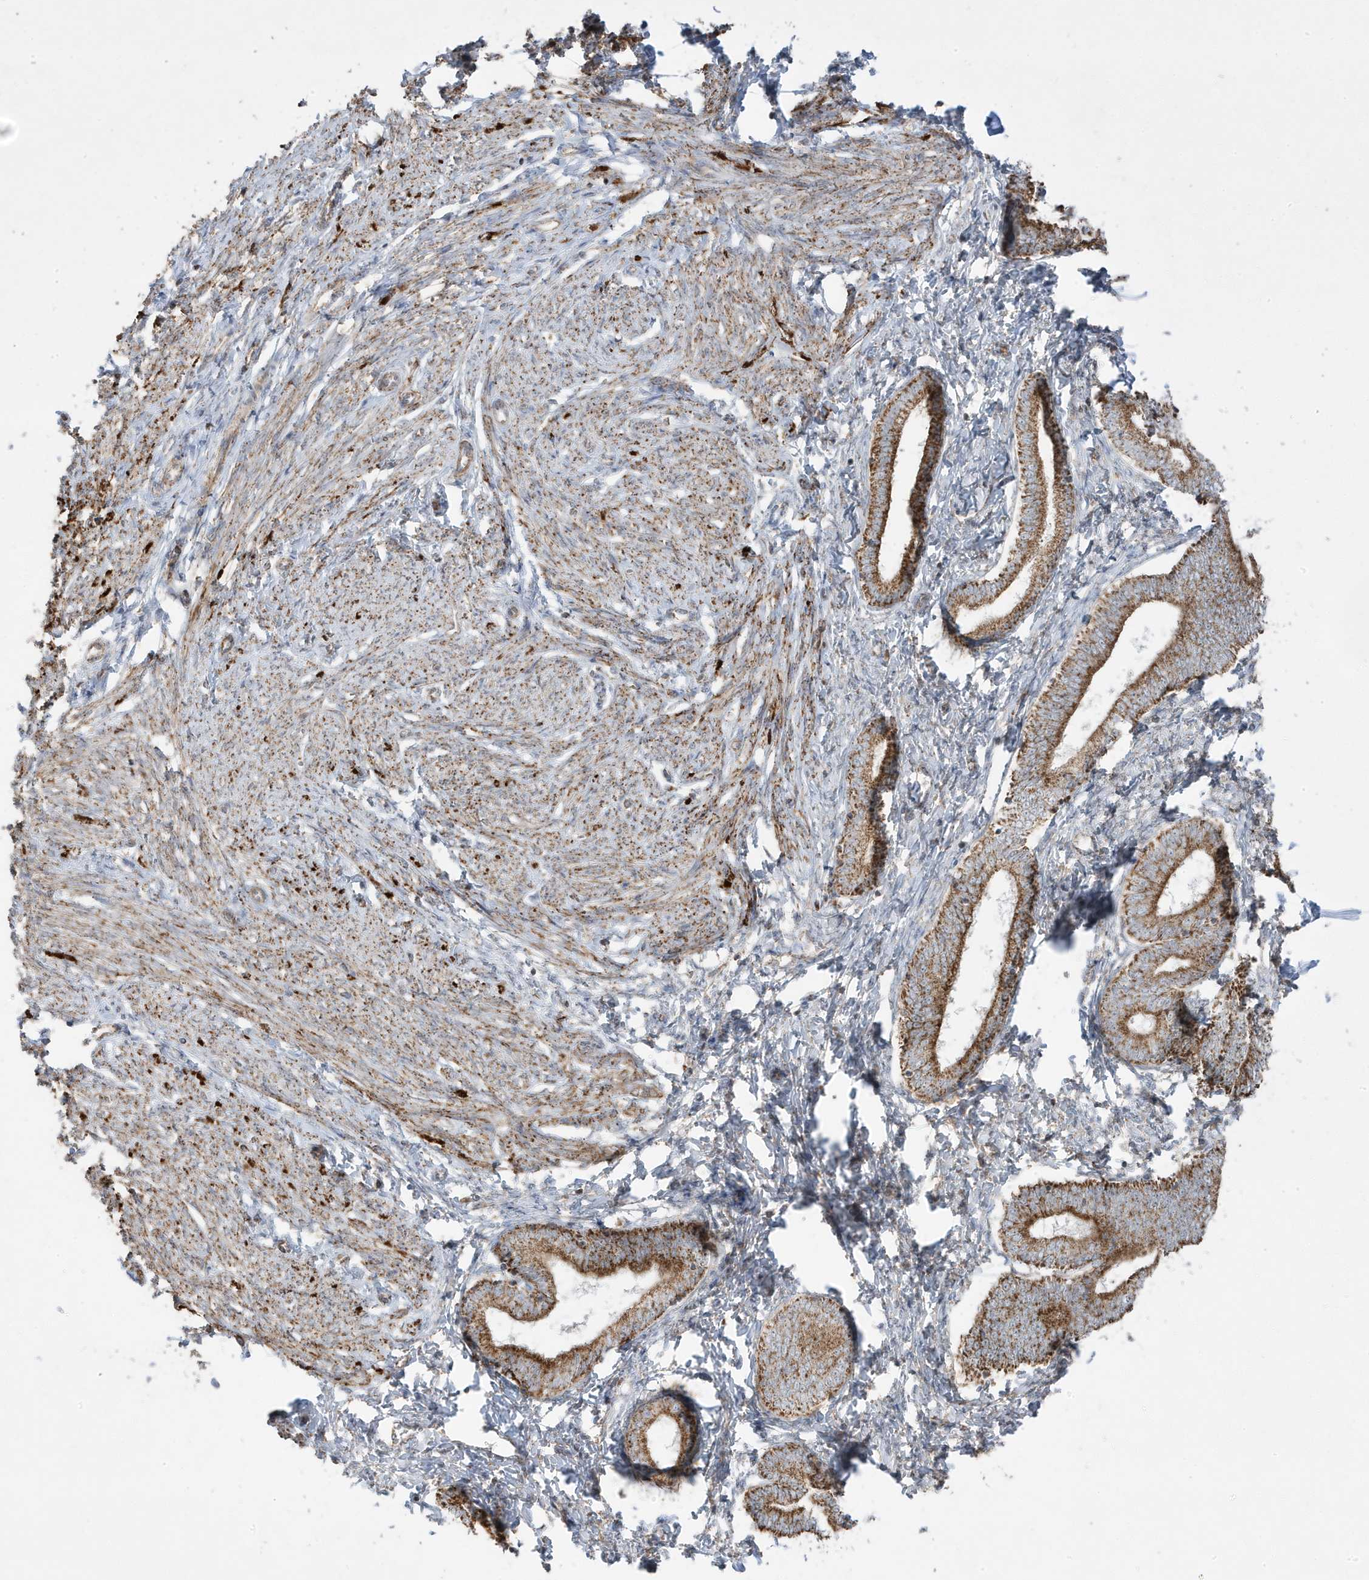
{"staining": {"intensity": "negative", "quantity": "none", "location": "none"}, "tissue": "endometrium", "cell_type": "Cells in endometrial stroma", "image_type": "normal", "snomed": [{"axis": "morphology", "description": "Normal tissue, NOS"}, {"axis": "topography", "description": "Endometrium"}], "caption": "Cells in endometrial stroma show no significant staining in unremarkable endometrium. (Immunohistochemistry (ihc), brightfield microscopy, high magnification).", "gene": "CLUAP1", "patient": {"sex": "female", "age": 72}}